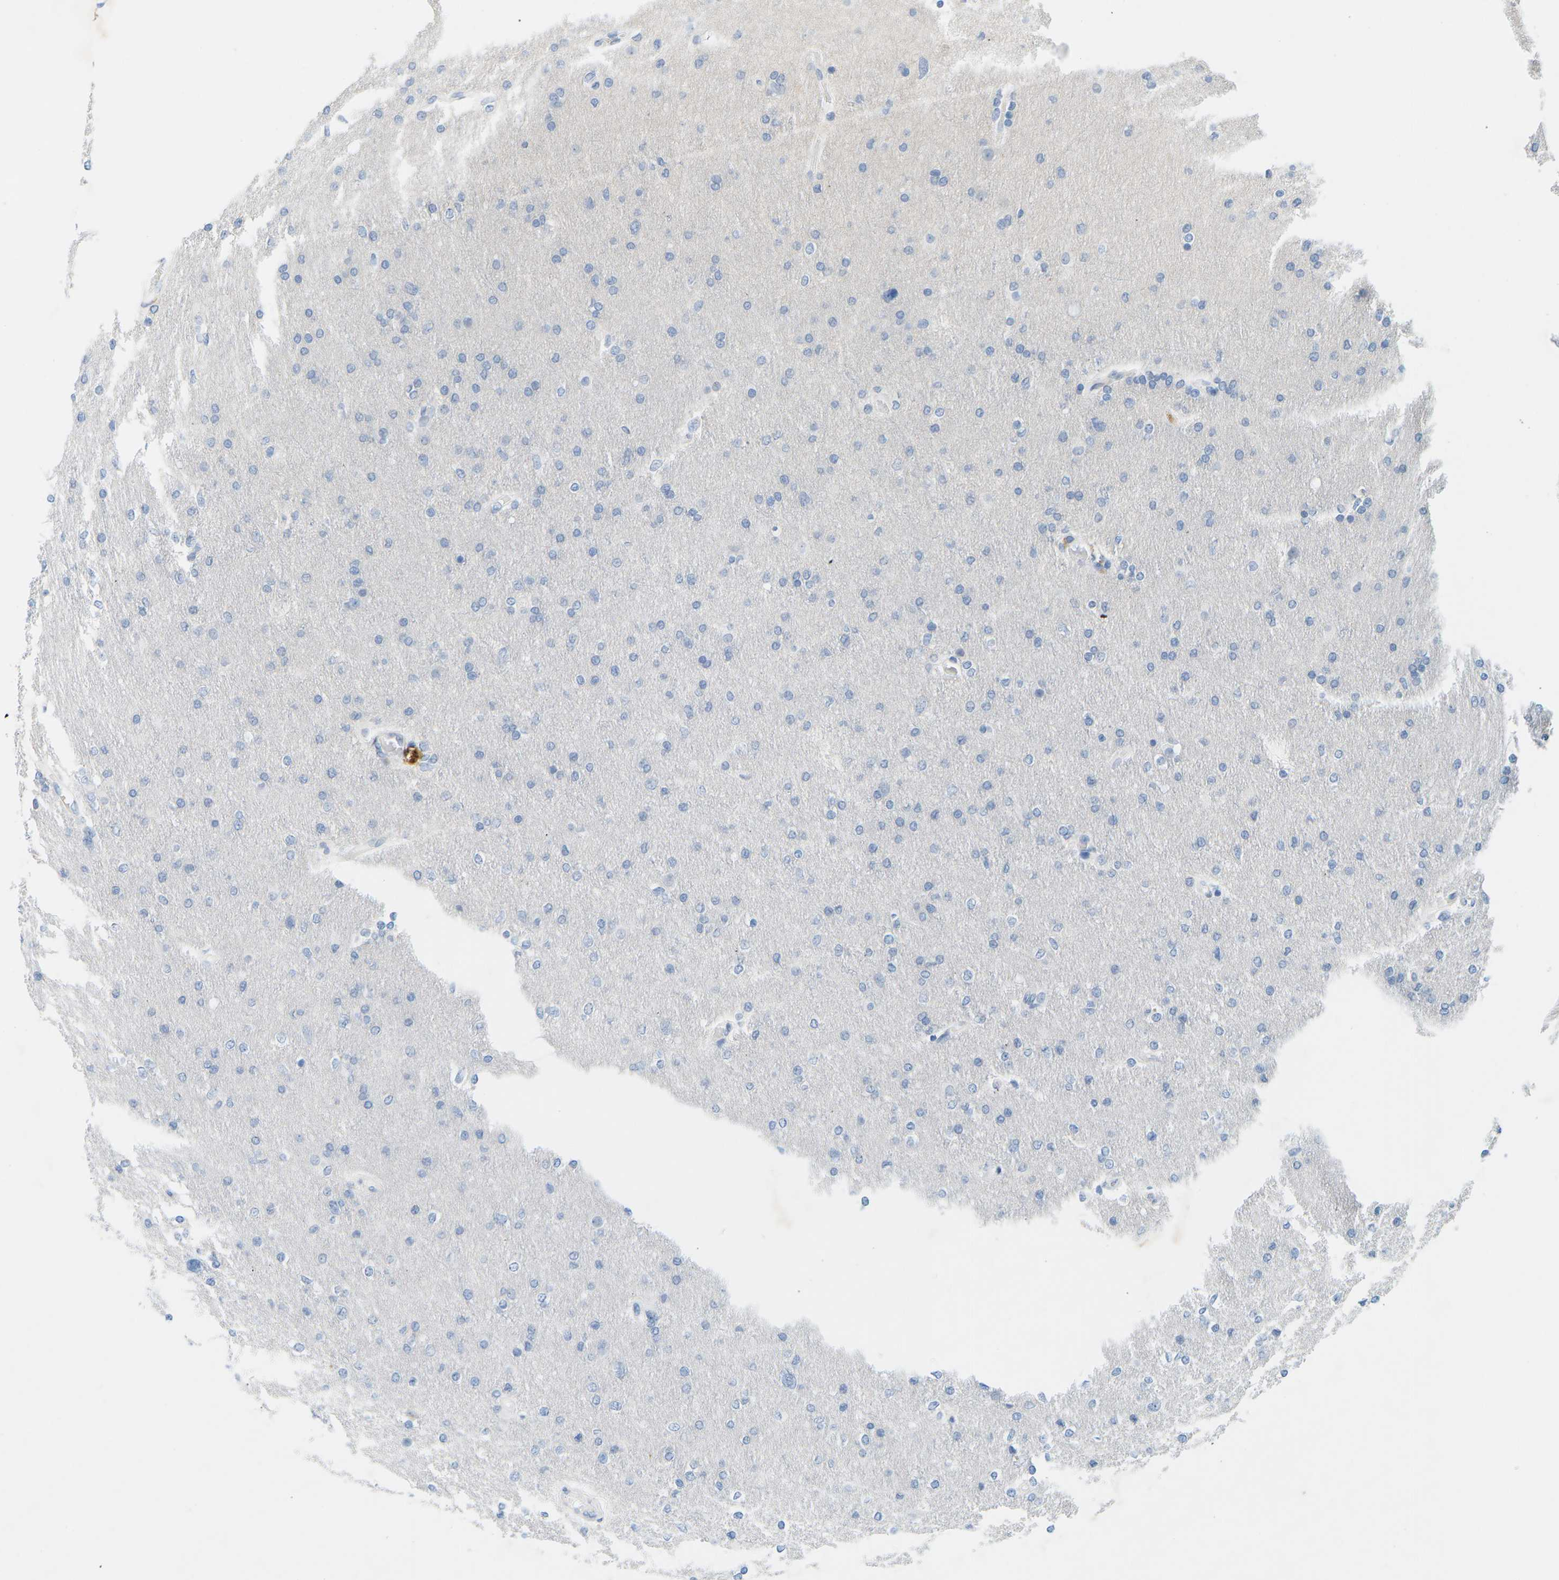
{"staining": {"intensity": "negative", "quantity": "none", "location": "none"}, "tissue": "glioma", "cell_type": "Tumor cells", "image_type": "cancer", "snomed": [{"axis": "morphology", "description": "Glioma, malignant, High grade"}, {"axis": "topography", "description": "Cerebral cortex"}], "caption": "Protein analysis of glioma displays no significant expression in tumor cells.", "gene": "HLTF", "patient": {"sex": "female", "age": 36}}